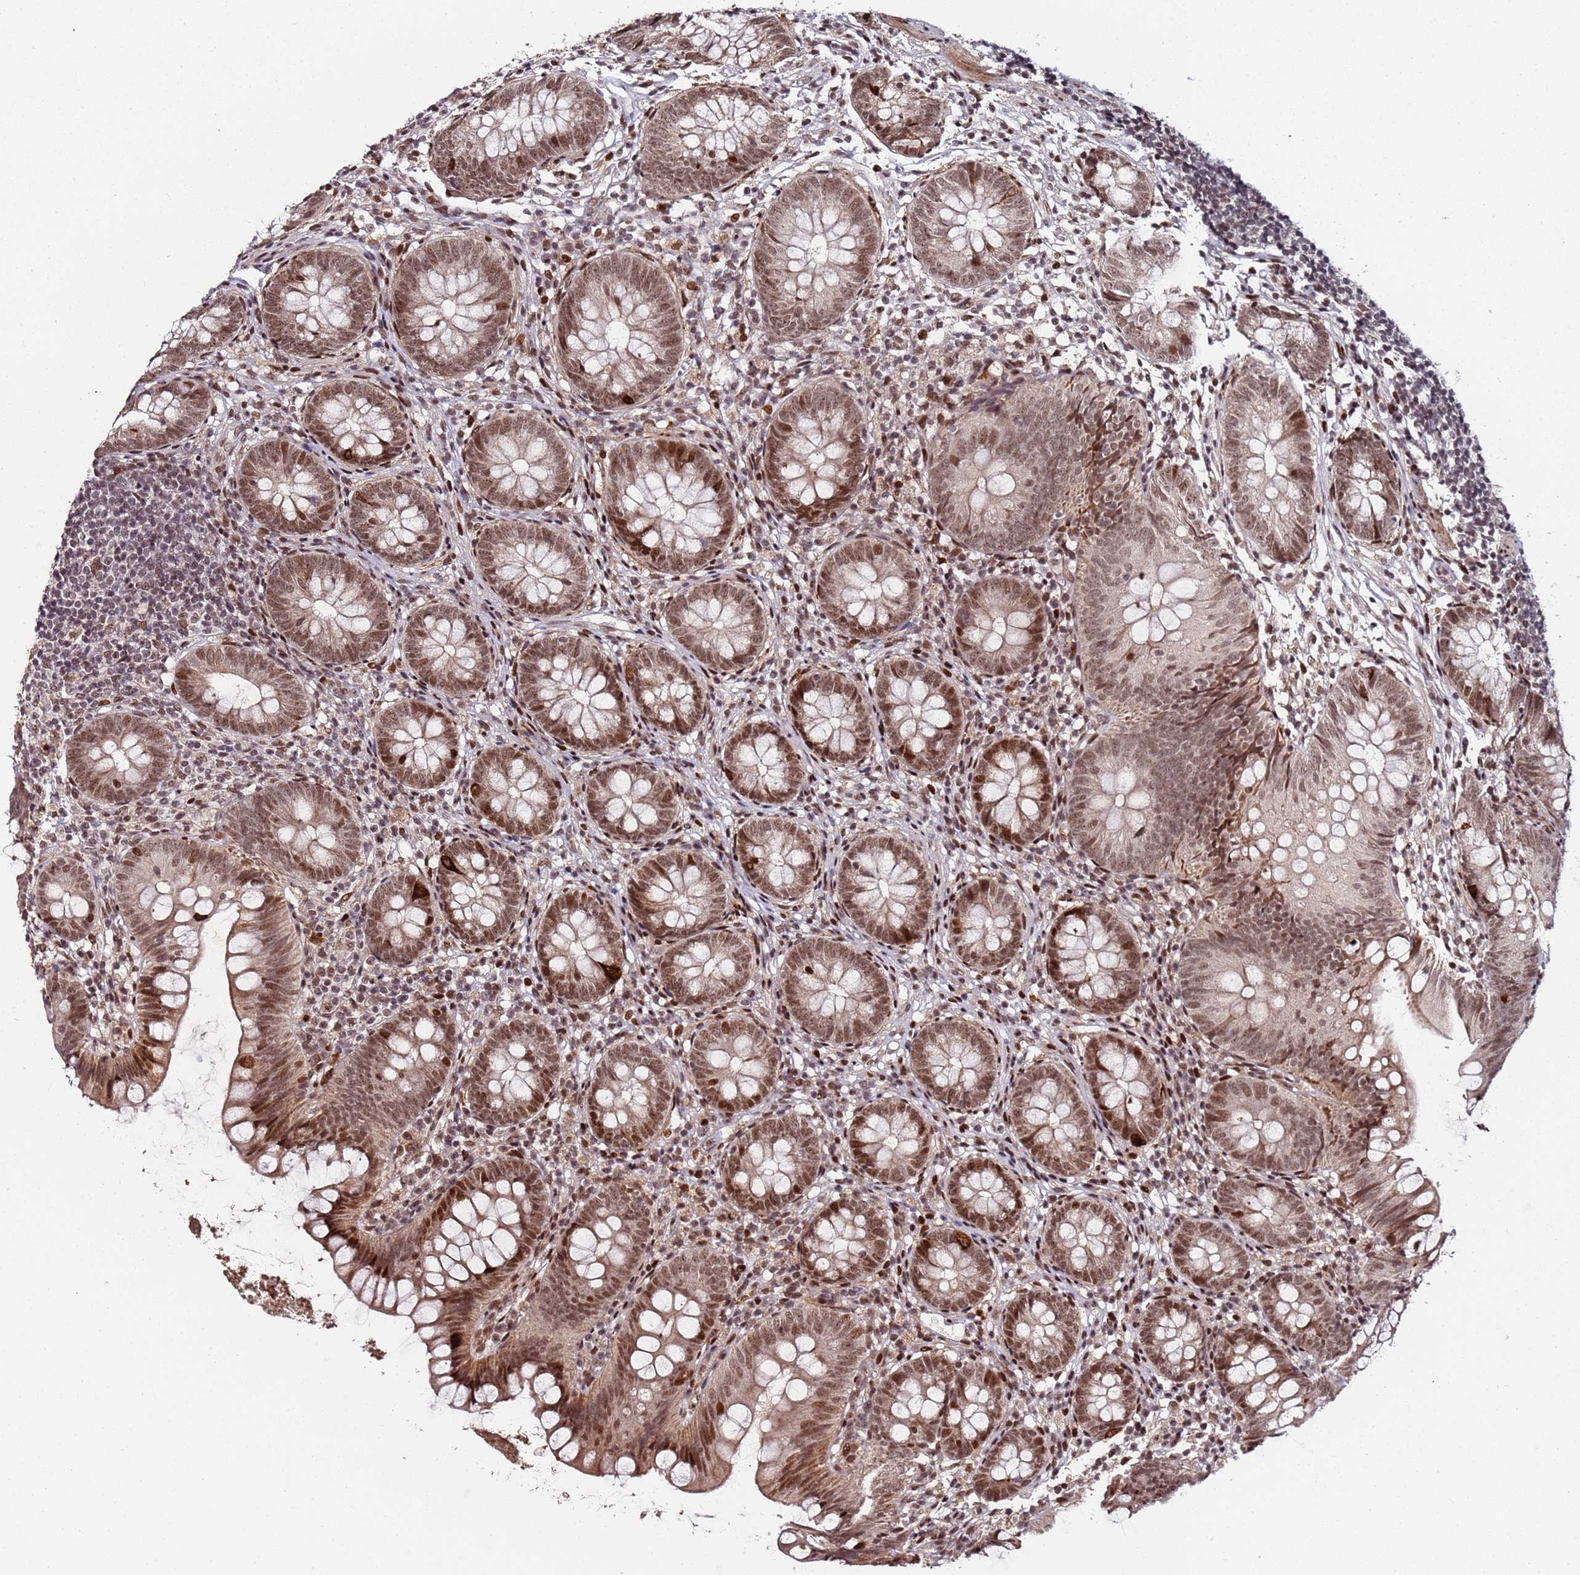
{"staining": {"intensity": "moderate", "quantity": ">75%", "location": "cytoplasmic/membranous,nuclear"}, "tissue": "appendix", "cell_type": "Glandular cells", "image_type": "normal", "snomed": [{"axis": "morphology", "description": "Normal tissue, NOS"}, {"axis": "topography", "description": "Appendix"}], "caption": "Protein staining demonstrates moderate cytoplasmic/membranous,nuclear positivity in approximately >75% of glandular cells in unremarkable appendix.", "gene": "PPM1H", "patient": {"sex": "female", "age": 62}}